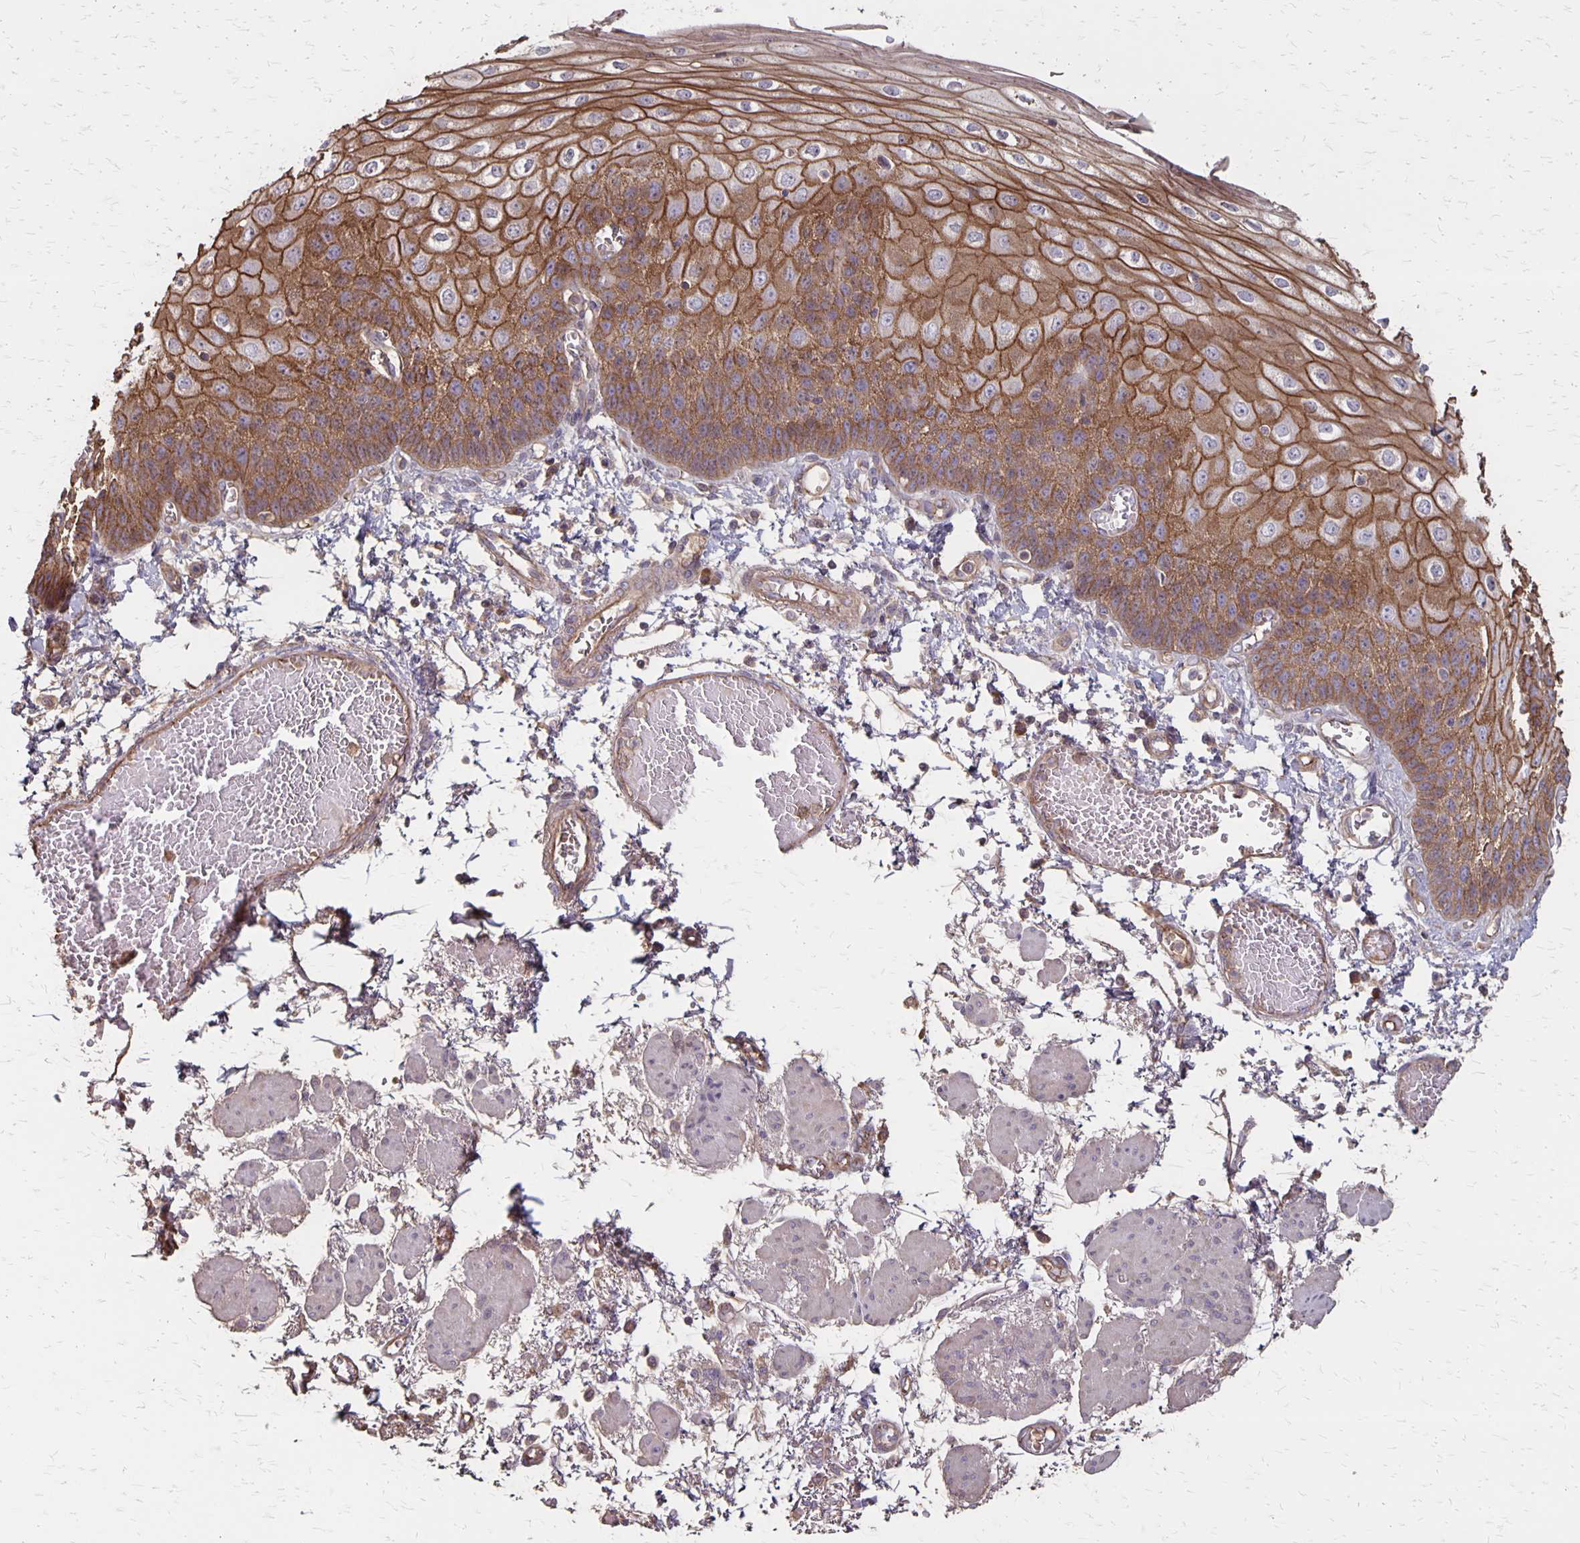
{"staining": {"intensity": "moderate", "quantity": ">75%", "location": "cytoplasmic/membranous"}, "tissue": "esophagus", "cell_type": "Squamous epithelial cells", "image_type": "normal", "snomed": [{"axis": "morphology", "description": "Normal tissue, NOS"}, {"axis": "morphology", "description": "Adenocarcinoma, NOS"}, {"axis": "topography", "description": "Esophagus"}], "caption": "A brown stain labels moderate cytoplasmic/membranous expression of a protein in squamous epithelial cells of normal human esophagus.", "gene": "PROM2", "patient": {"sex": "male", "age": 81}}